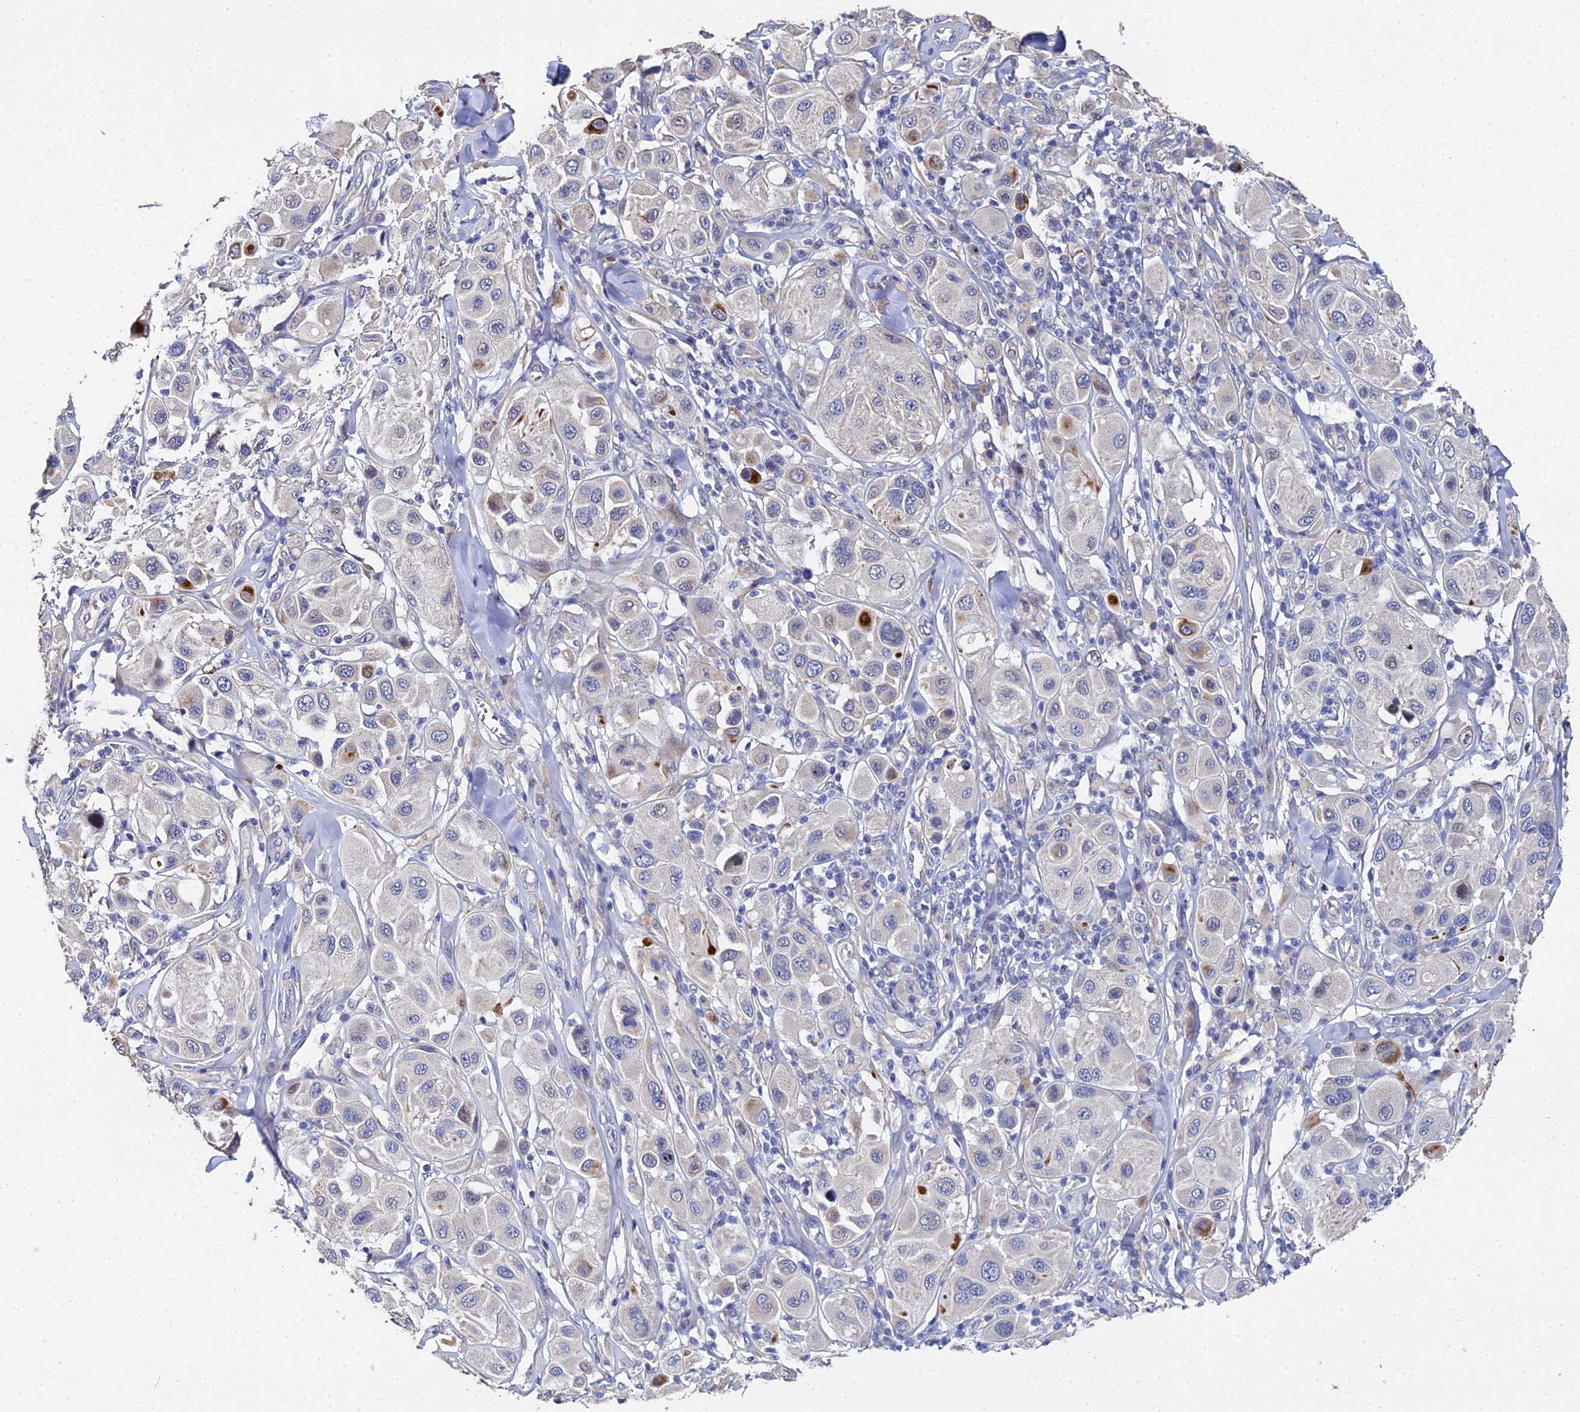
{"staining": {"intensity": "negative", "quantity": "none", "location": "none"}, "tissue": "melanoma", "cell_type": "Tumor cells", "image_type": "cancer", "snomed": [{"axis": "morphology", "description": "Malignant melanoma, Metastatic site"}, {"axis": "topography", "description": "Skin"}], "caption": "An image of human malignant melanoma (metastatic site) is negative for staining in tumor cells.", "gene": "ENSG00000268674", "patient": {"sex": "male", "age": 41}}